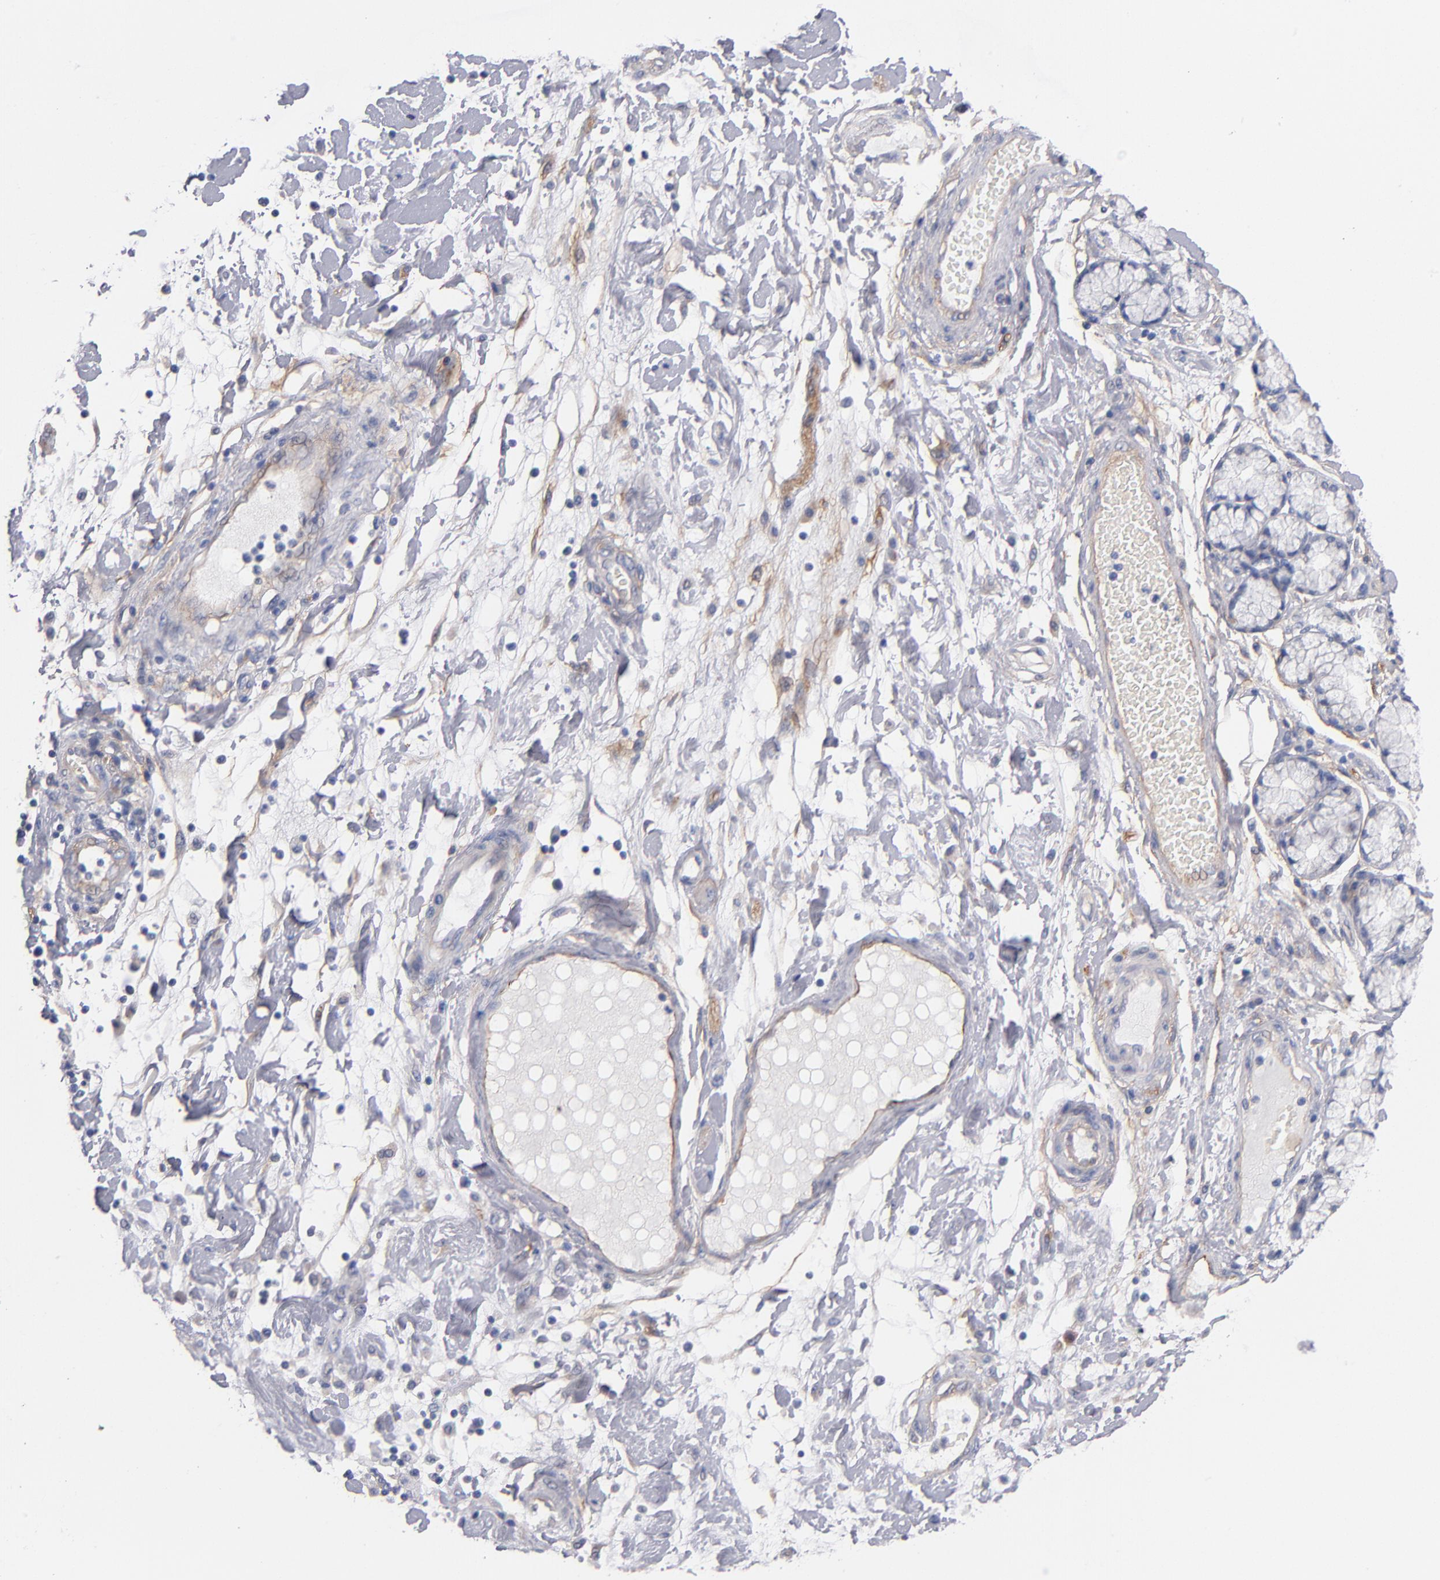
{"staining": {"intensity": "negative", "quantity": "none", "location": "none"}, "tissue": "pancreatic cancer", "cell_type": "Tumor cells", "image_type": "cancer", "snomed": [{"axis": "morphology", "description": "Adenocarcinoma, NOS"}, {"axis": "morphology", "description": "Adenocarcinoma, metastatic, NOS"}, {"axis": "topography", "description": "Lymph node"}, {"axis": "topography", "description": "Pancreas"}, {"axis": "topography", "description": "Duodenum"}], "caption": "DAB immunohistochemical staining of pancreatic cancer reveals no significant staining in tumor cells. (DAB immunohistochemistry (IHC) with hematoxylin counter stain).", "gene": "PLSCR4", "patient": {"sex": "female", "age": 64}}